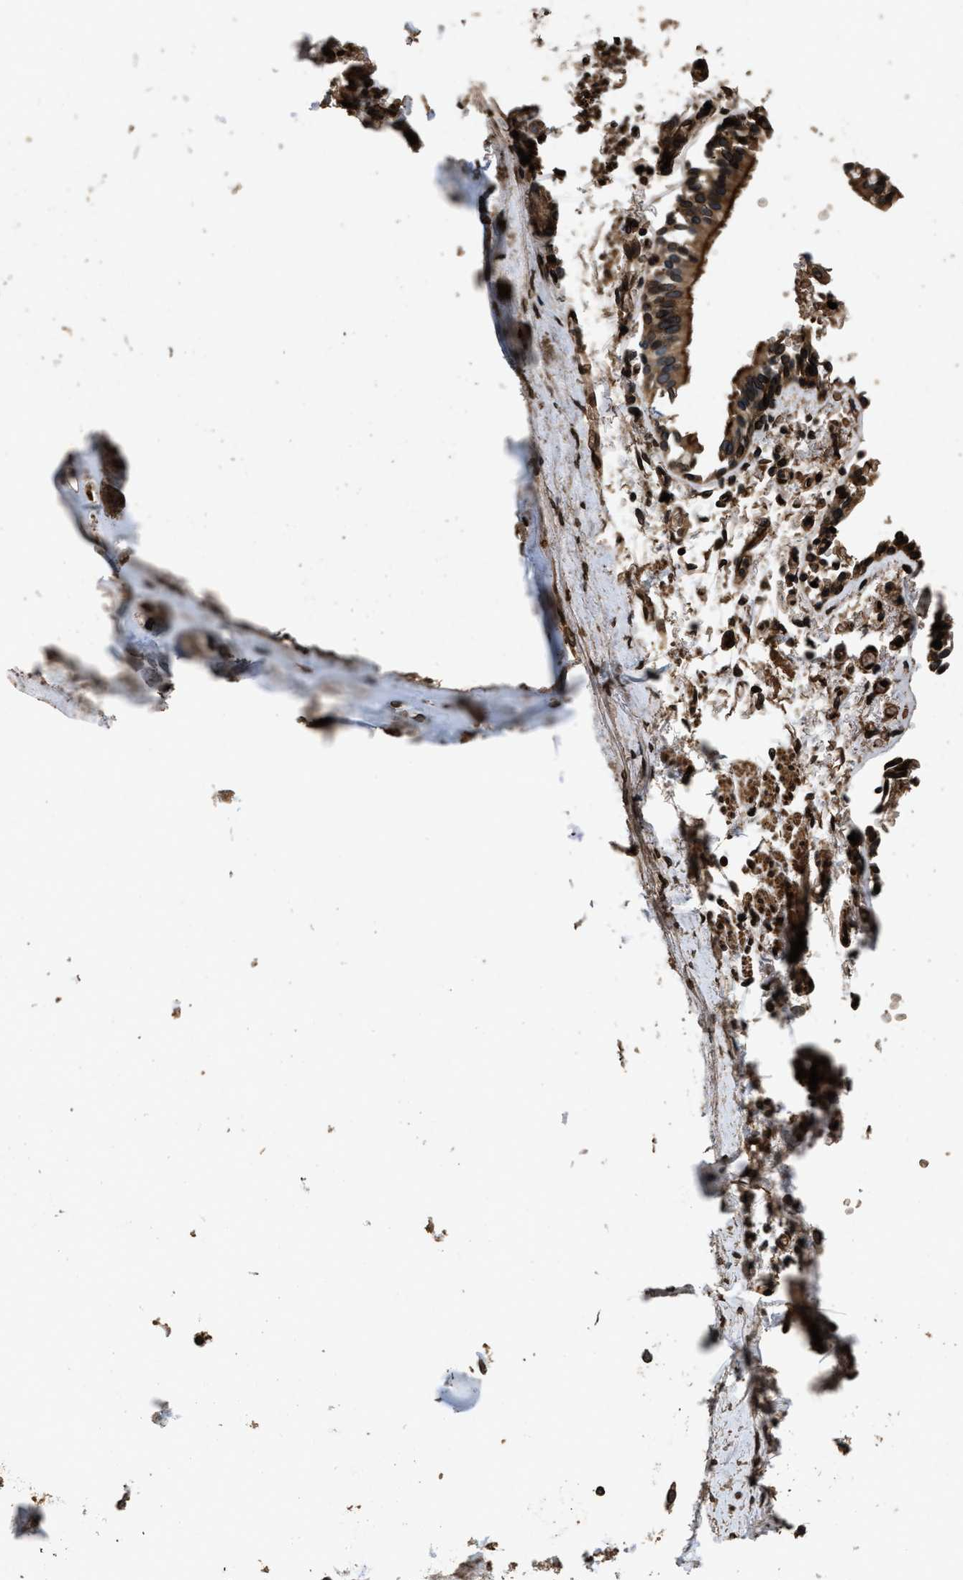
{"staining": {"intensity": "weak", "quantity": ">75%", "location": "cytoplasmic/membranous,nuclear"}, "tissue": "adipose tissue", "cell_type": "Adipocytes", "image_type": "normal", "snomed": [{"axis": "morphology", "description": "Normal tissue, NOS"}, {"axis": "topography", "description": "Cartilage tissue"}, {"axis": "topography", "description": "Lung"}], "caption": "Immunohistochemistry (IHC) staining of benign adipose tissue, which displays low levels of weak cytoplasmic/membranous,nuclear expression in approximately >75% of adipocytes indicating weak cytoplasmic/membranous,nuclear protein expression. The staining was performed using DAB (3,3'-diaminobenzidine) (brown) for protein detection and nuclei were counterstained in hematoxylin (blue).", "gene": "ACCS", "patient": {"sex": "female", "age": 77}}